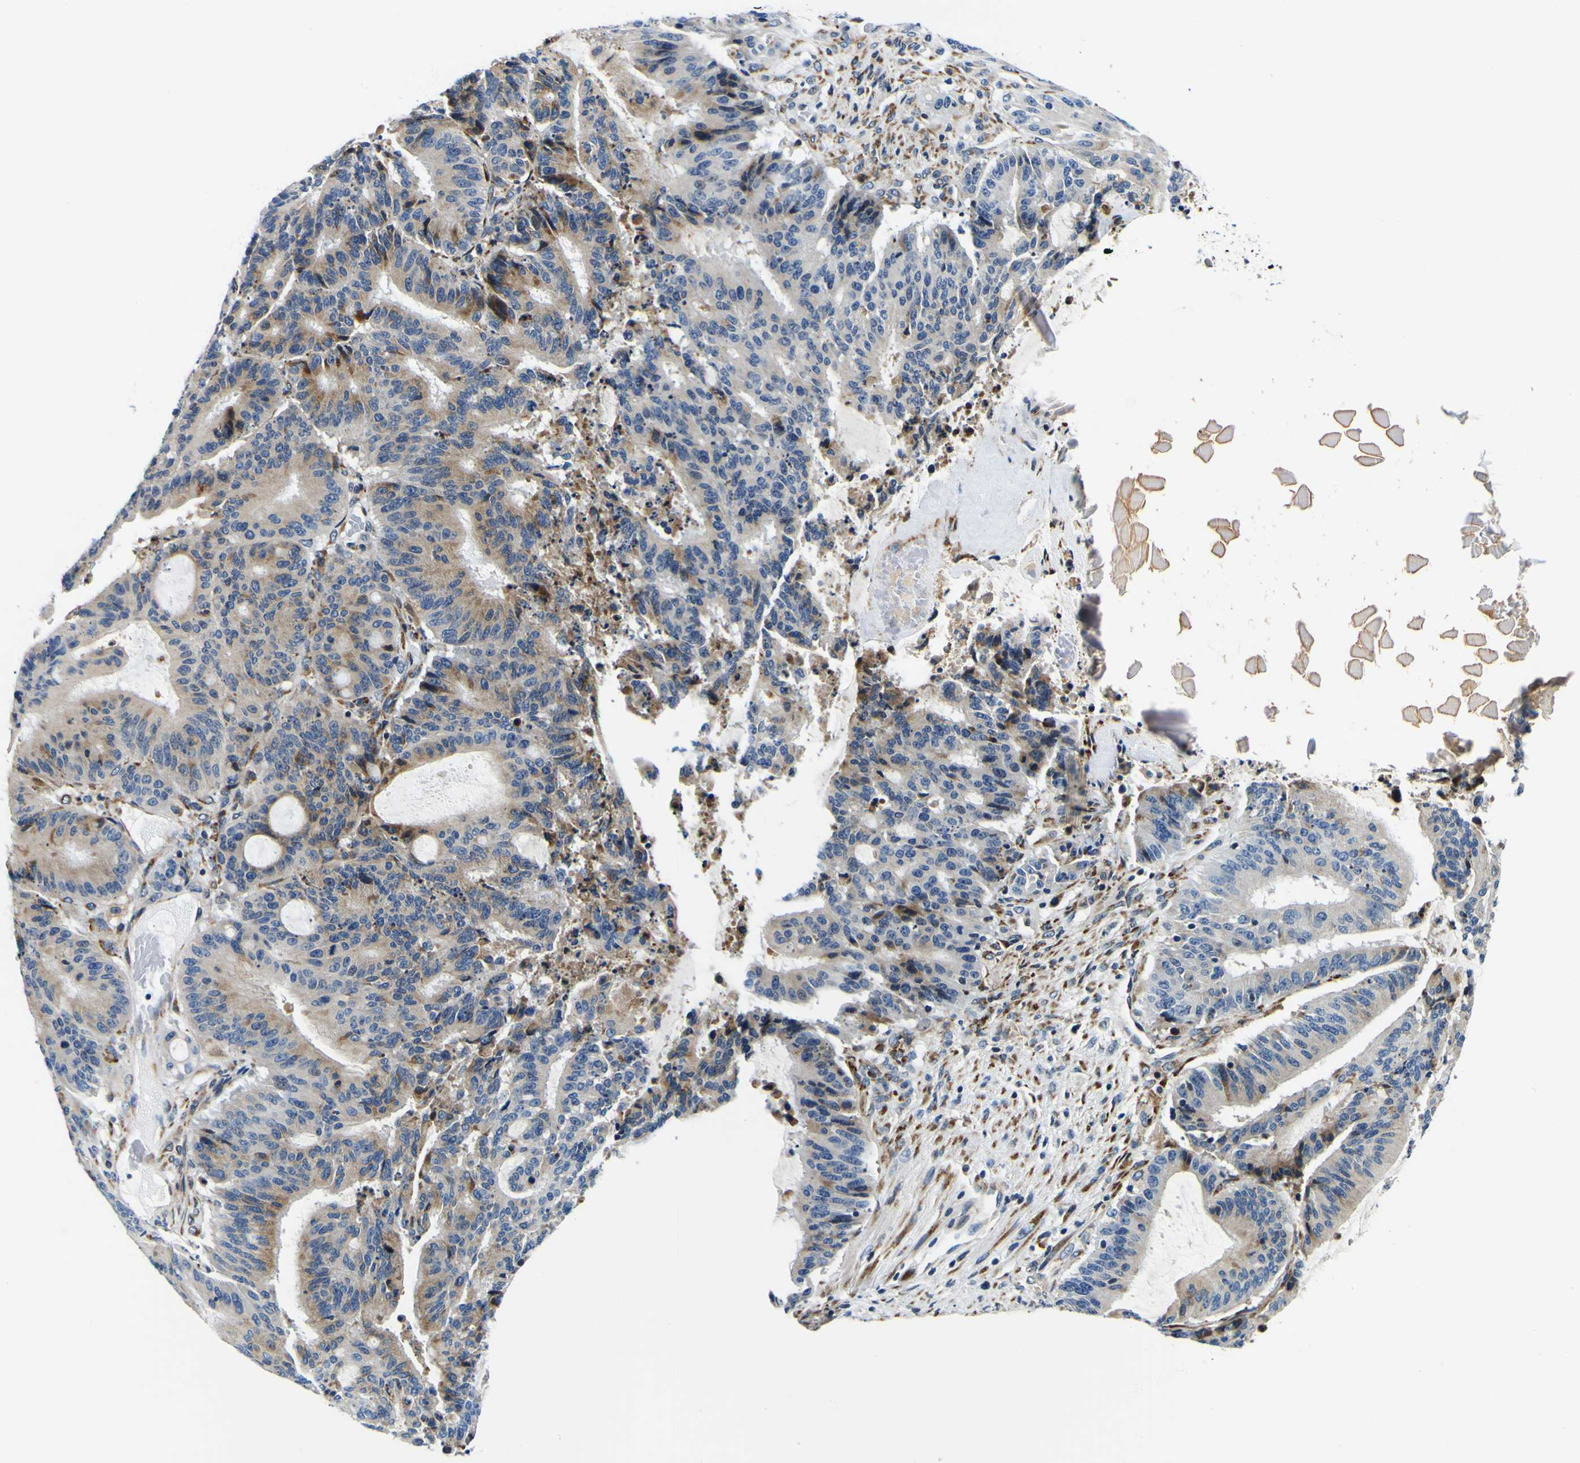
{"staining": {"intensity": "moderate", "quantity": "25%-75%", "location": "cytoplasmic/membranous"}, "tissue": "liver cancer", "cell_type": "Tumor cells", "image_type": "cancer", "snomed": [{"axis": "morphology", "description": "Cholangiocarcinoma"}, {"axis": "topography", "description": "Liver"}], "caption": "There is medium levels of moderate cytoplasmic/membranous positivity in tumor cells of cholangiocarcinoma (liver), as demonstrated by immunohistochemical staining (brown color).", "gene": "NLRP3", "patient": {"sex": "female", "age": 73}}